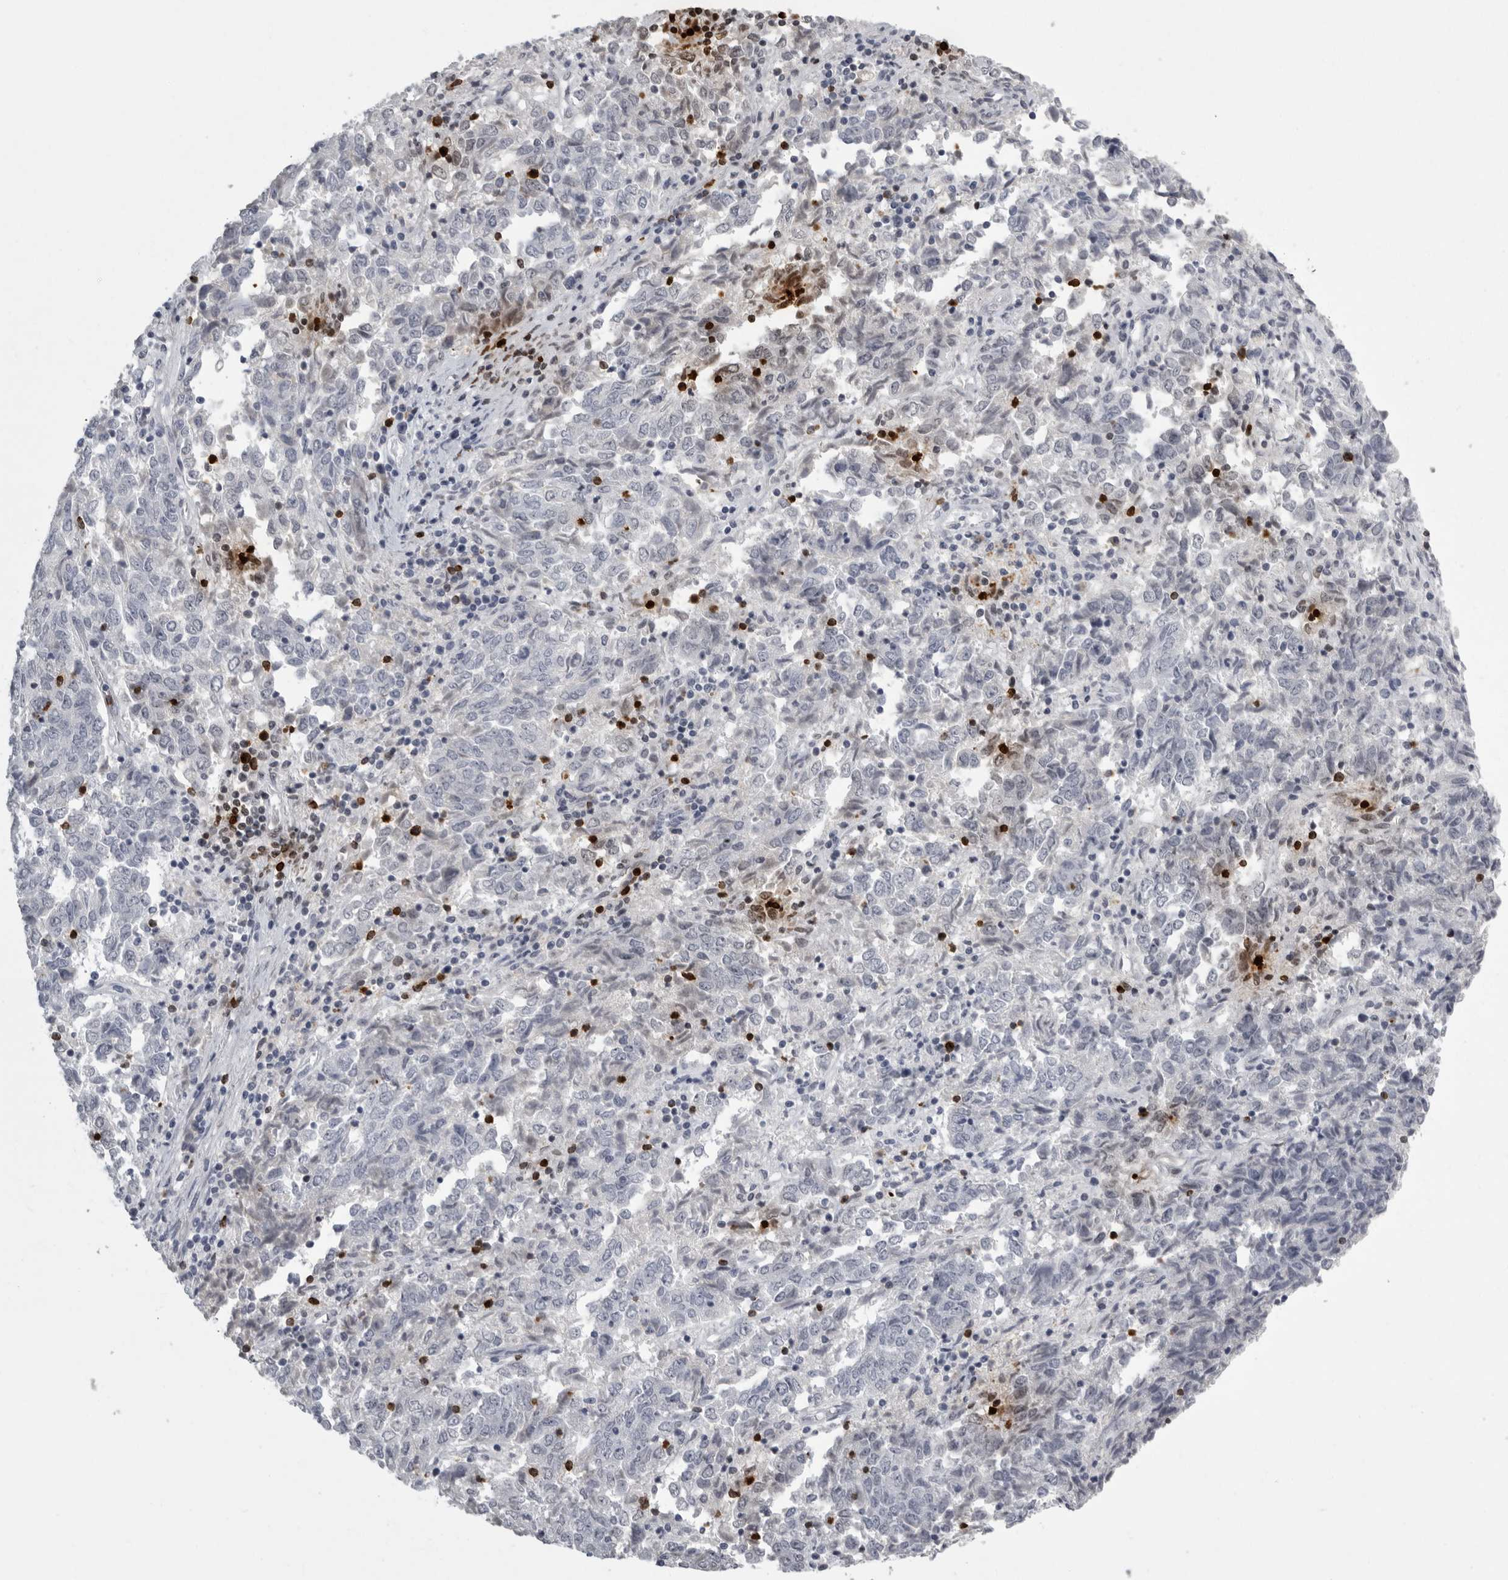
{"staining": {"intensity": "negative", "quantity": "none", "location": "none"}, "tissue": "endometrial cancer", "cell_type": "Tumor cells", "image_type": "cancer", "snomed": [{"axis": "morphology", "description": "Adenocarcinoma, NOS"}, {"axis": "topography", "description": "Endometrium"}], "caption": "Protein analysis of adenocarcinoma (endometrial) displays no significant staining in tumor cells.", "gene": "GNLY", "patient": {"sex": "female", "age": 80}}